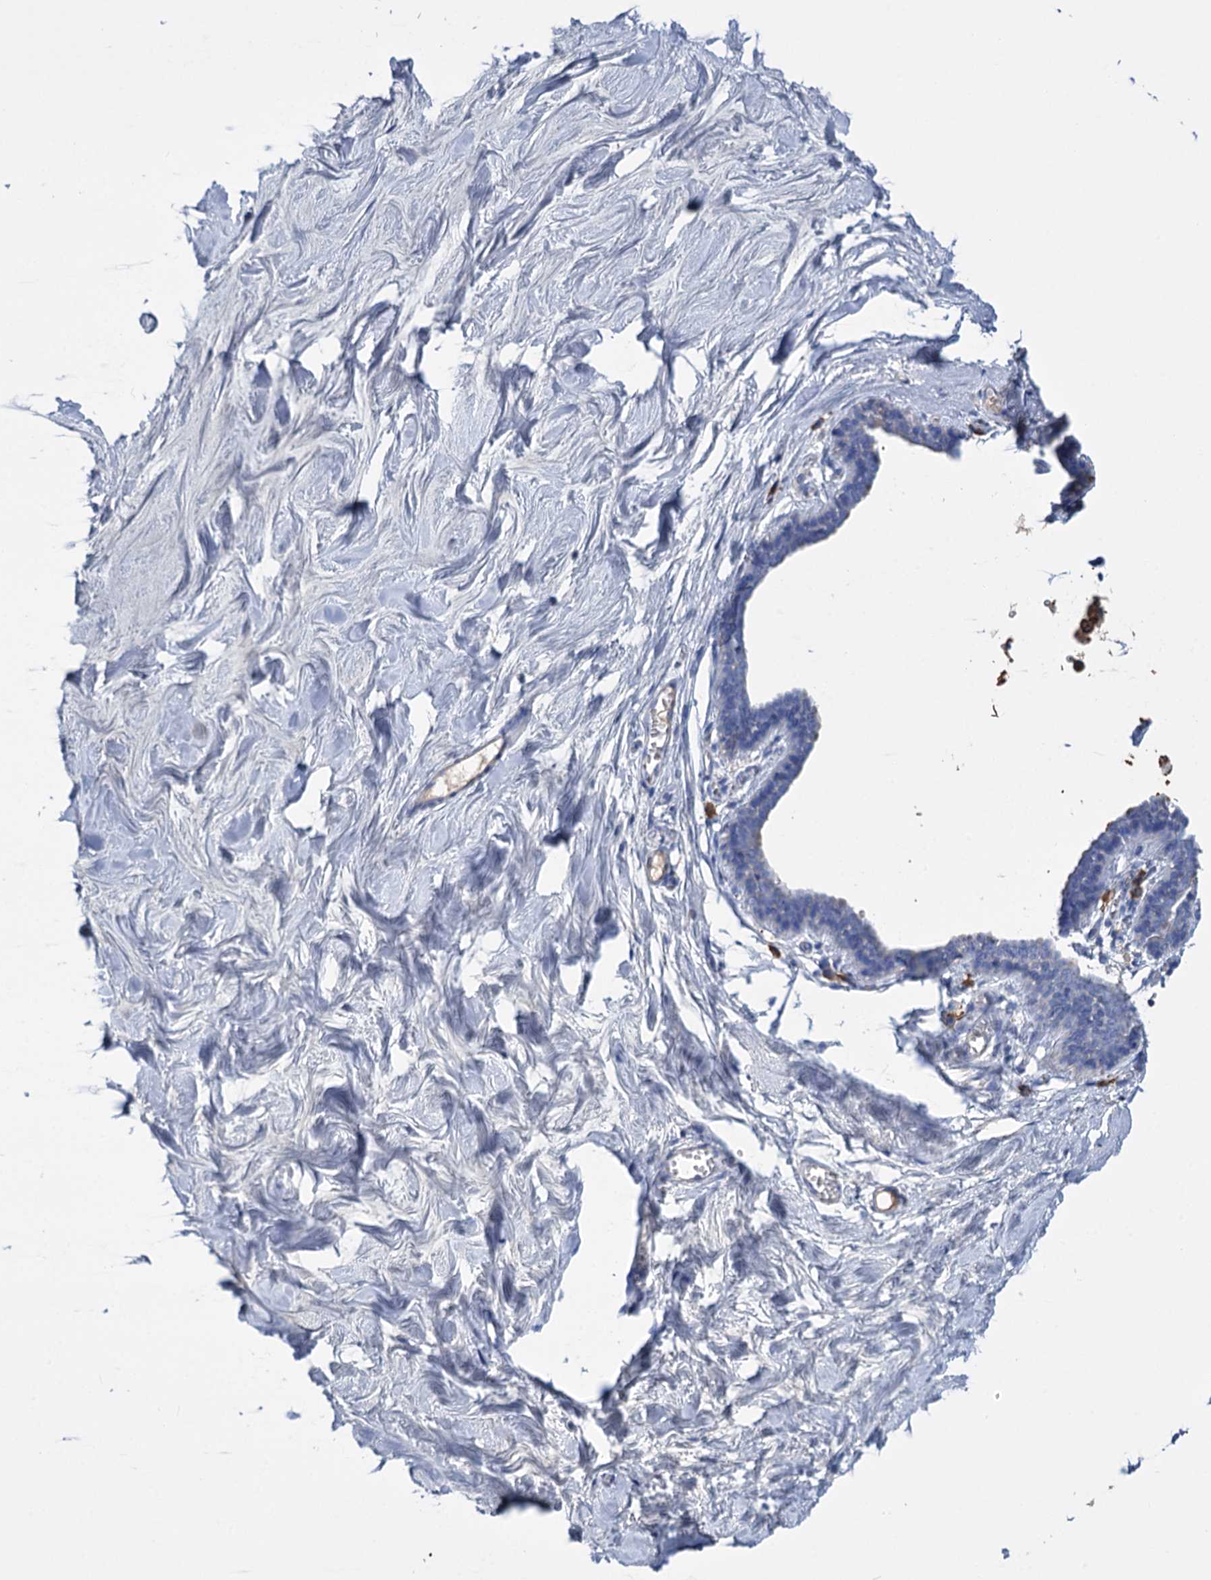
{"staining": {"intensity": "negative", "quantity": "none", "location": "none"}, "tissue": "breast", "cell_type": "Adipocytes", "image_type": "normal", "snomed": [{"axis": "morphology", "description": "Normal tissue, NOS"}, {"axis": "topography", "description": "Breast"}], "caption": "IHC of normal breast exhibits no expression in adipocytes.", "gene": "FBXW12", "patient": {"sex": "female", "age": 27}}